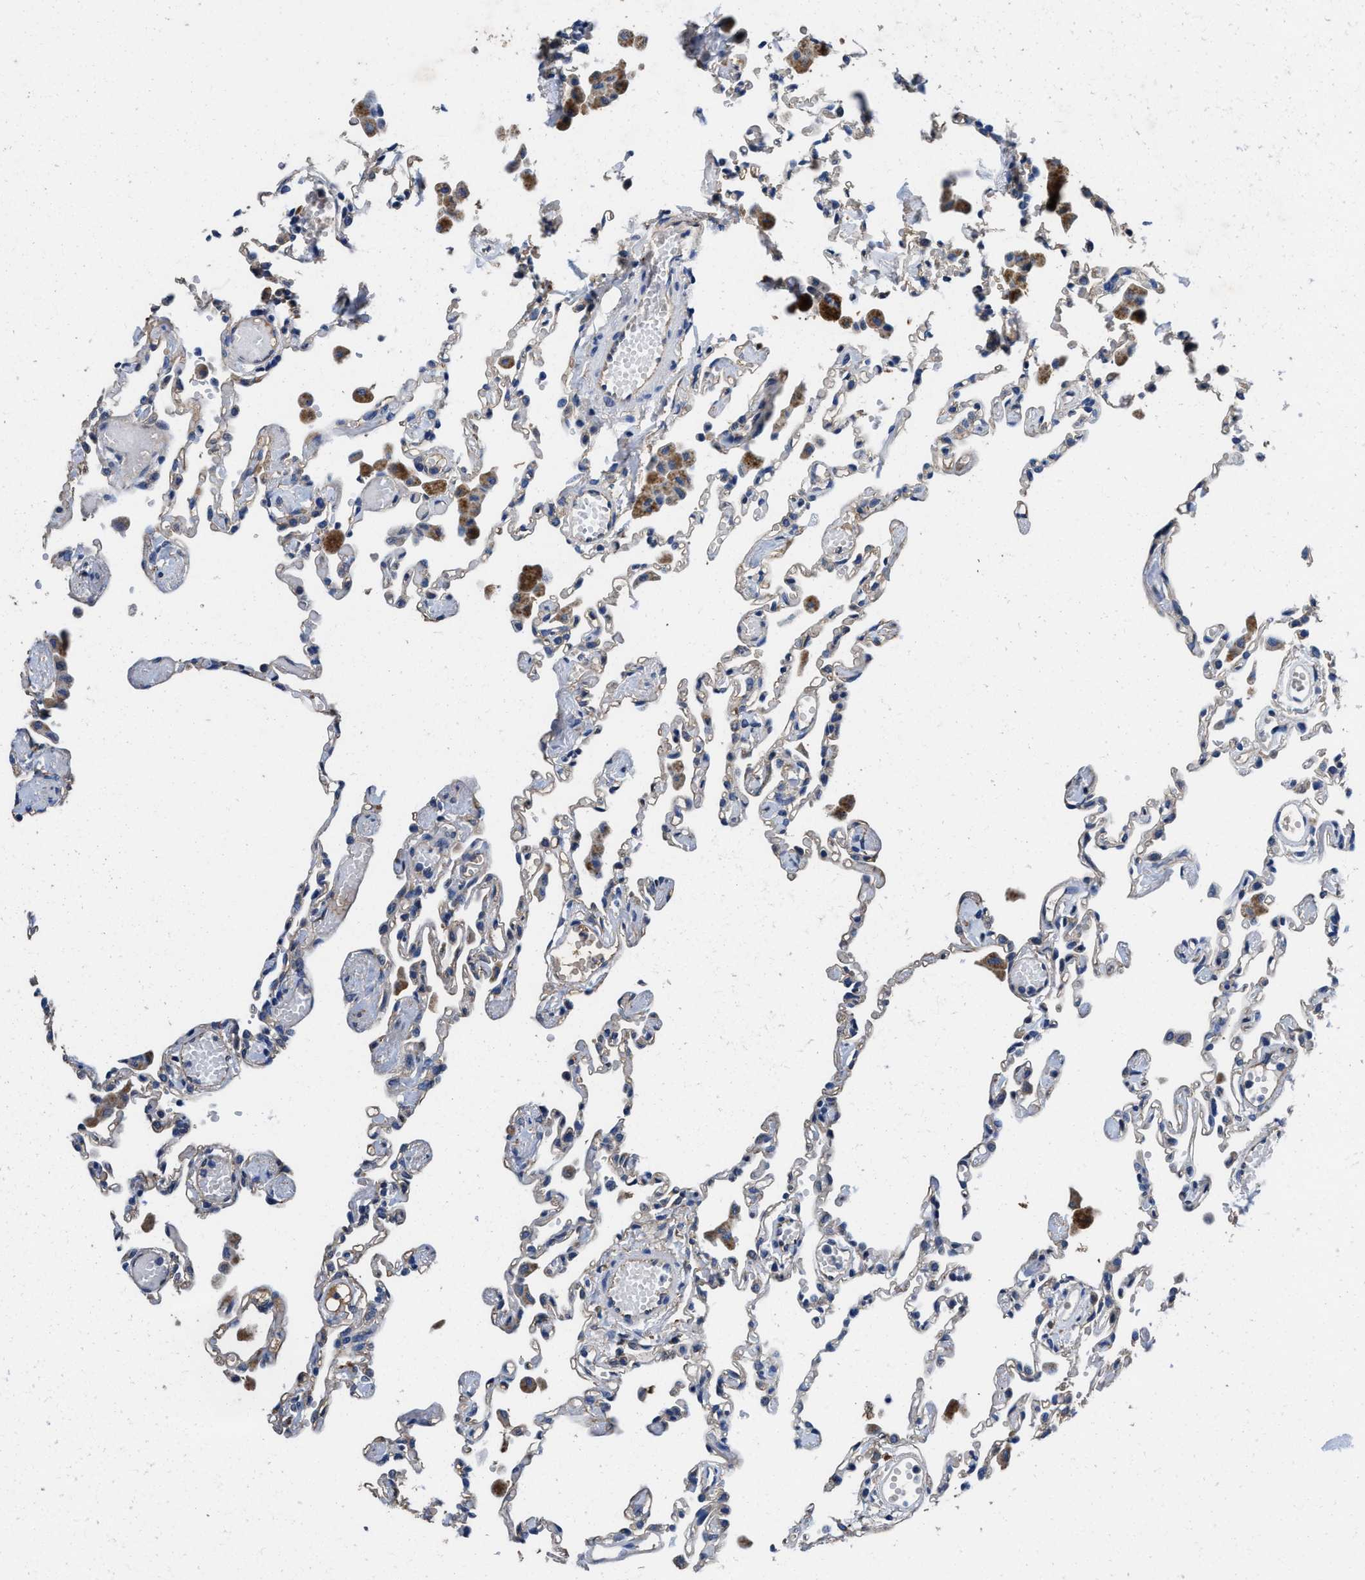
{"staining": {"intensity": "weak", "quantity": "25%-75%", "location": "cytoplasmic/membranous"}, "tissue": "lung", "cell_type": "Alveolar cells", "image_type": "normal", "snomed": [{"axis": "morphology", "description": "Normal tissue, NOS"}, {"axis": "topography", "description": "Bronchus"}, {"axis": "topography", "description": "Lung"}], "caption": "Immunohistochemical staining of unremarkable human lung shows low levels of weak cytoplasmic/membranous positivity in about 25%-75% of alveolar cells.", "gene": "IDNK", "patient": {"sex": "female", "age": 49}}